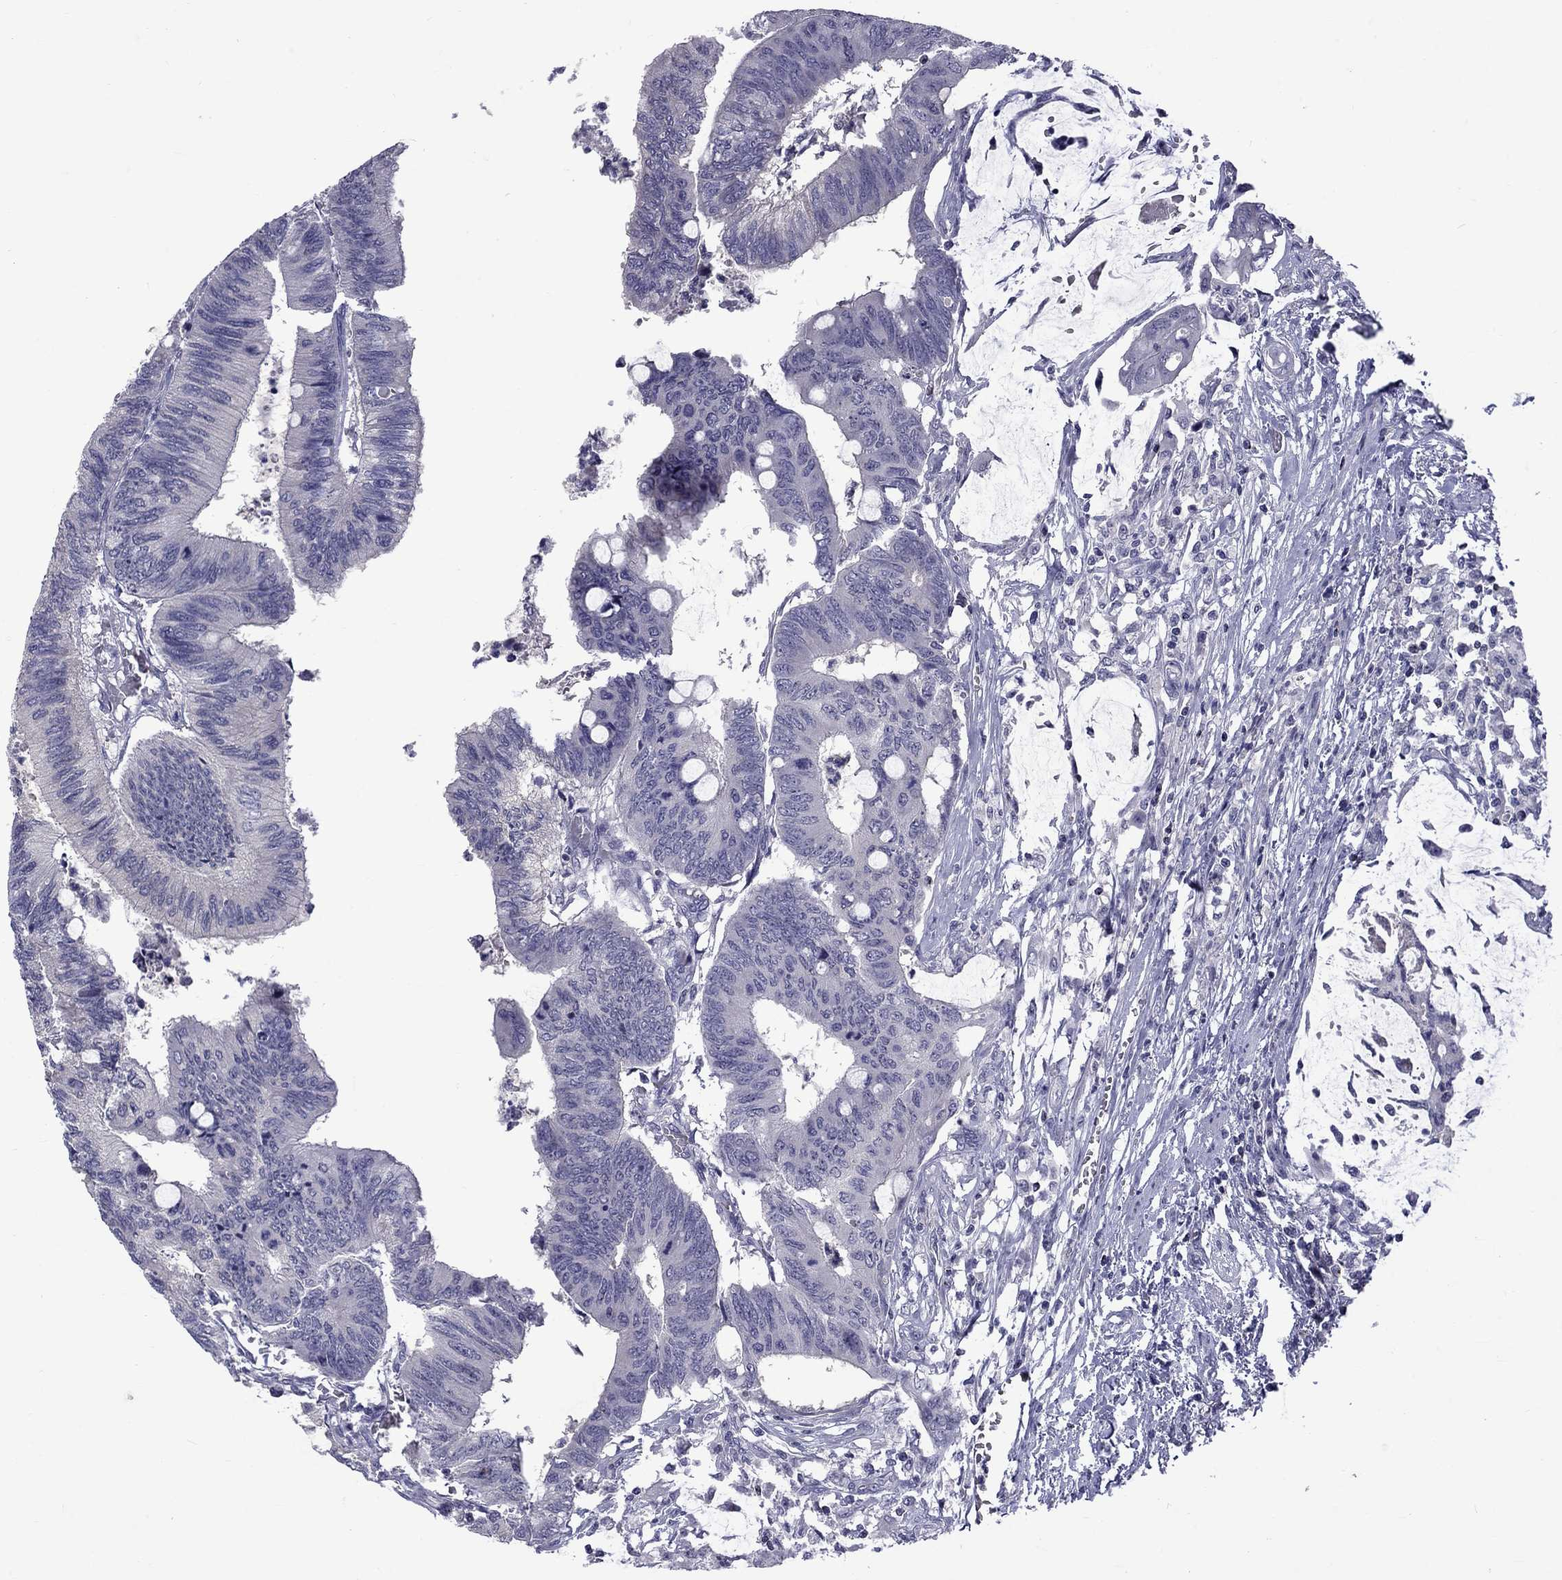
{"staining": {"intensity": "negative", "quantity": "none", "location": "none"}, "tissue": "colorectal cancer", "cell_type": "Tumor cells", "image_type": "cancer", "snomed": [{"axis": "morphology", "description": "Normal tissue, NOS"}, {"axis": "morphology", "description": "Adenocarcinoma, NOS"}, {"axis": "topography", "description": "Rectum"}, {"axis": "topography", "description": "Peripheral nerve tissue"}], "caption": "Tumor cells are negative for protein expression in human colorectal adenocarcinoma.", "gene": "SNTA1", "patient": {"sex": "male", "age": 92}}